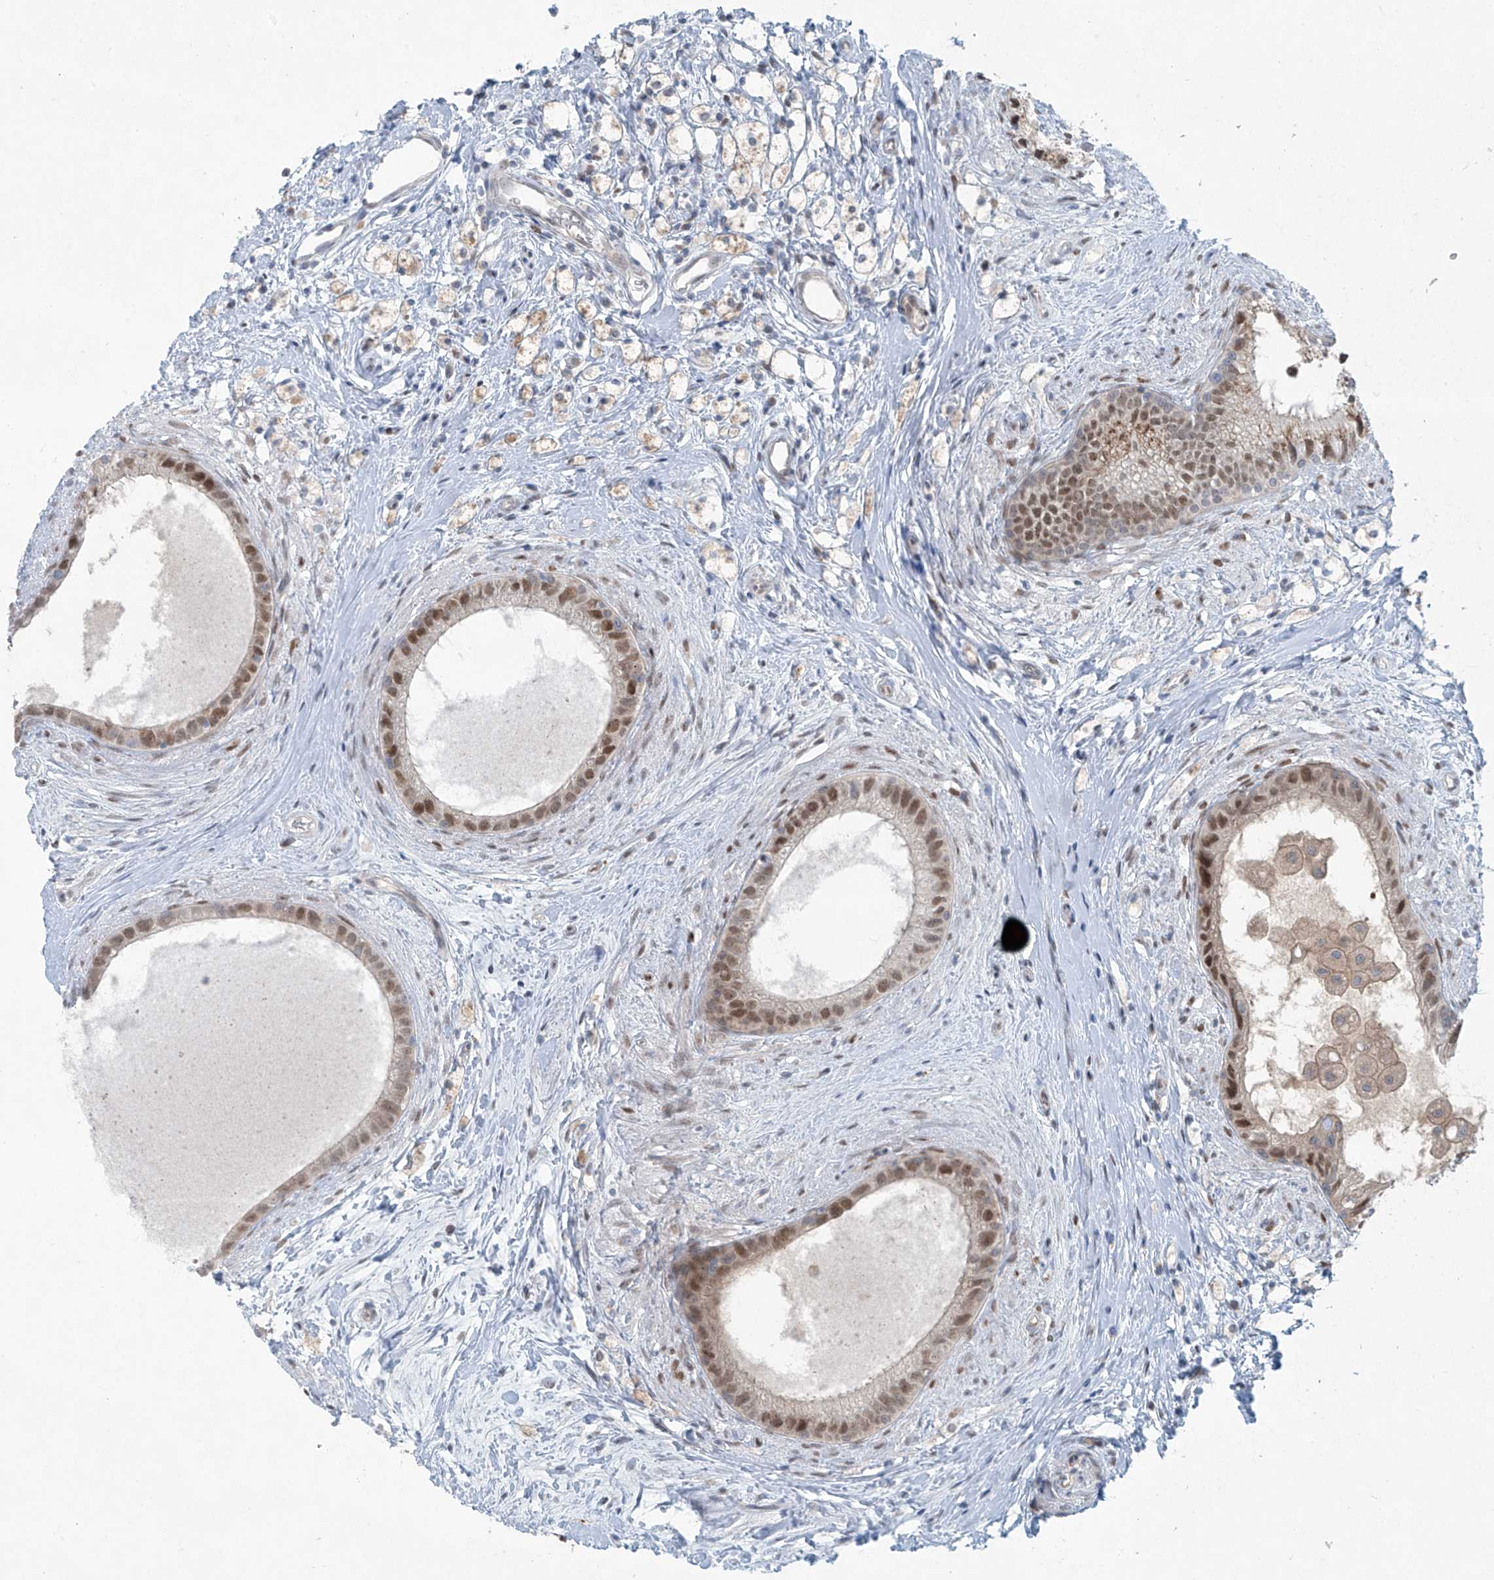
{"staining": {"intensity": "moderate", "quantity": ">75%", "location": "nuclear"}, "tissue": "epididymis", "cell_type": "Glandular cells", "image_type": "normal", "snomed": [{"axis": "morphology", "description": "Normal tissue, NOS"}, {"axis": "topography", "description": "Epididymis"}], "caption": "The immunohistochemical stain highlights moderate nuclear positivity in glandular cells of normal epididymis.", "gene": "PPAT", "patient": {"sex": "male", "age": 80}}